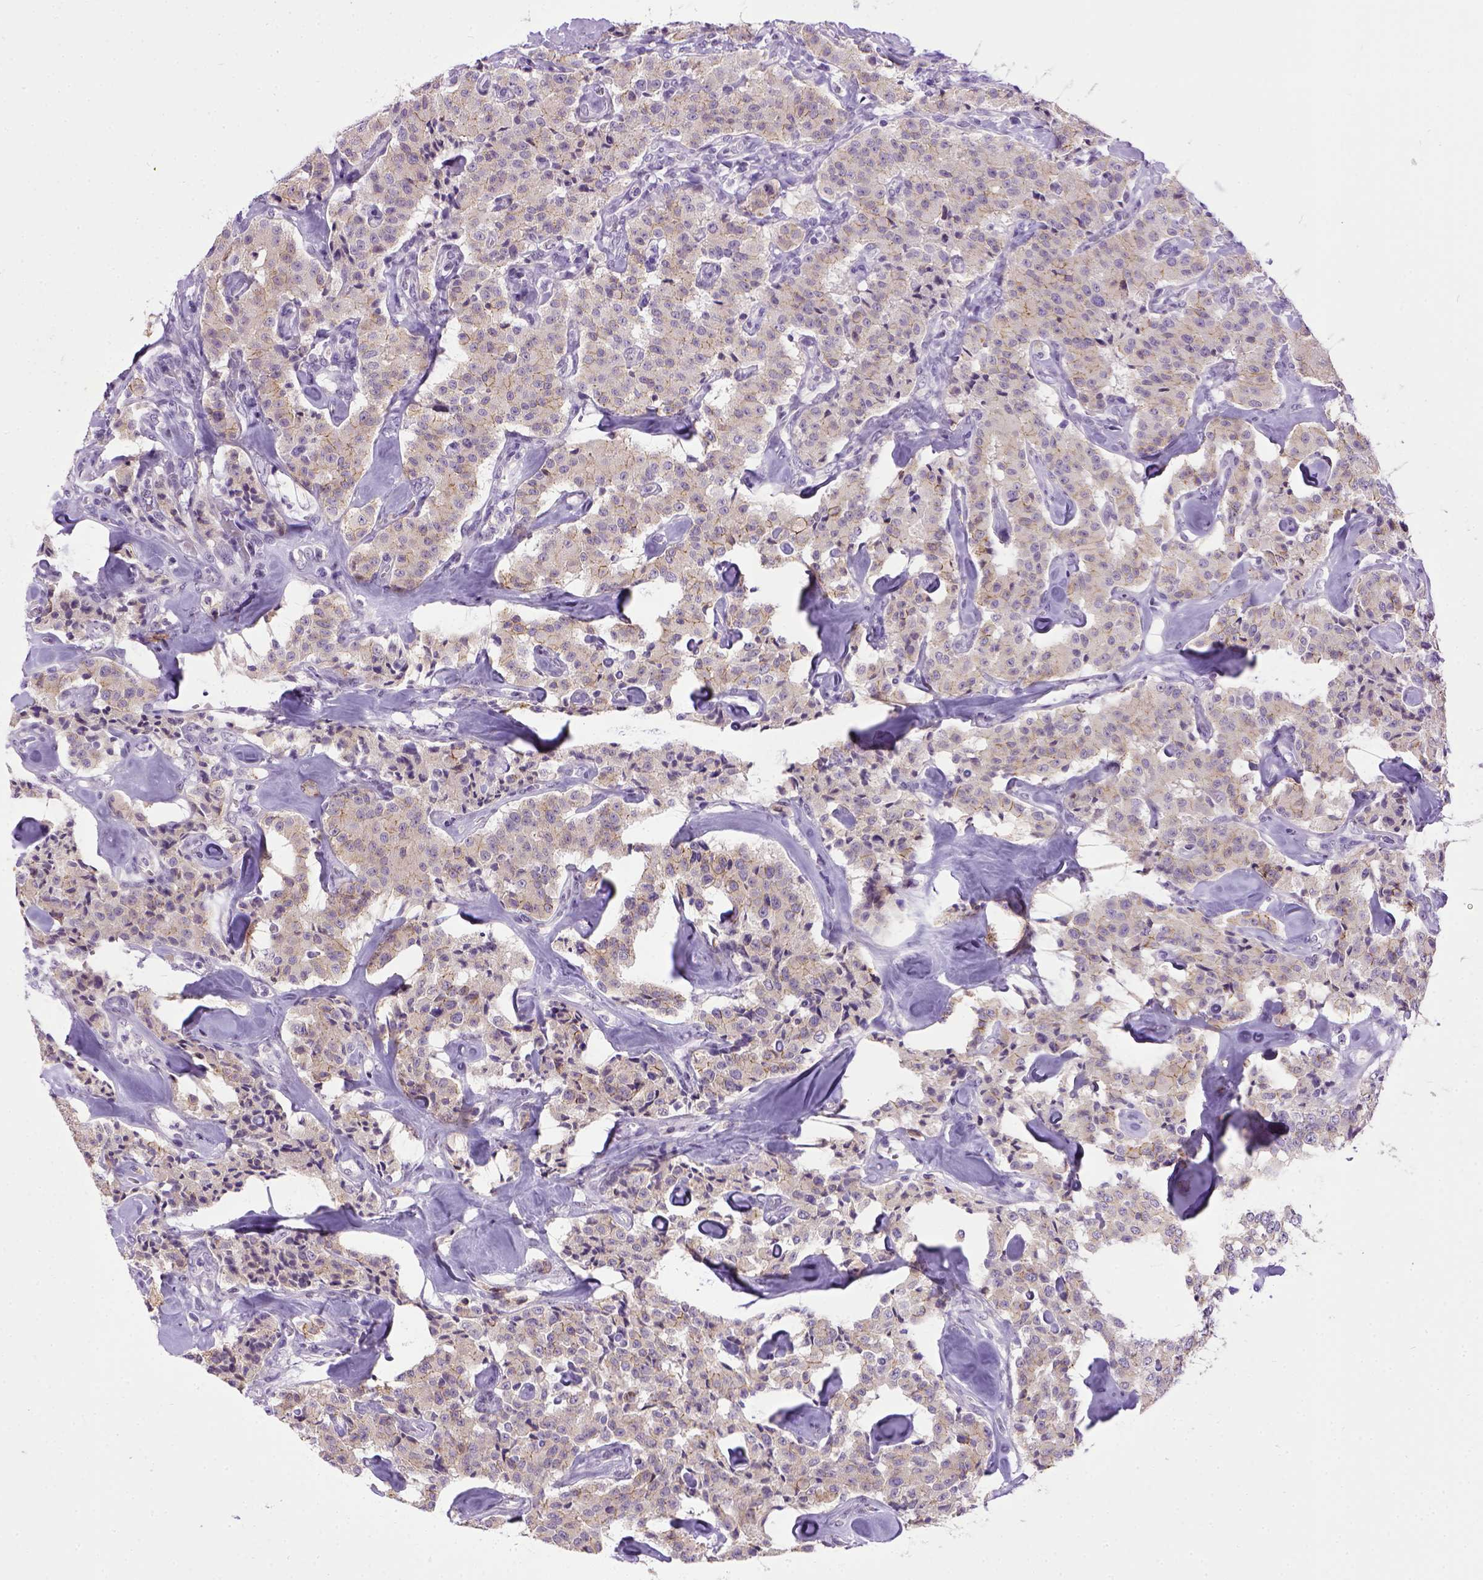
{"staining": {"intensity": "moderate", "quantity": "<25%", "location": "cytoplasmic/membranous"}, "tissue": "carcinoid", "cell_type": "Tumor cells", "image_type": "cancer", "snomed": [{"axis": "morphology", "description": "Carcinoid, malignant, NOS"}, {"axis": "topography", "description": "Pancreas"}], "caption": "Malignant carcinoid was stained to show a protein in brown. There is low levels of moderate cytoplasmic/membranous positivity in approximately <25% of tumor cells. The staining was performed using DAB (3,3'-diaminobenzidine), with brown indicating positive protein expression. Nuclei are stained blue with hematoxylin.", "gene": "CDH1", "patient": {"sex": "male", "age": 41}}